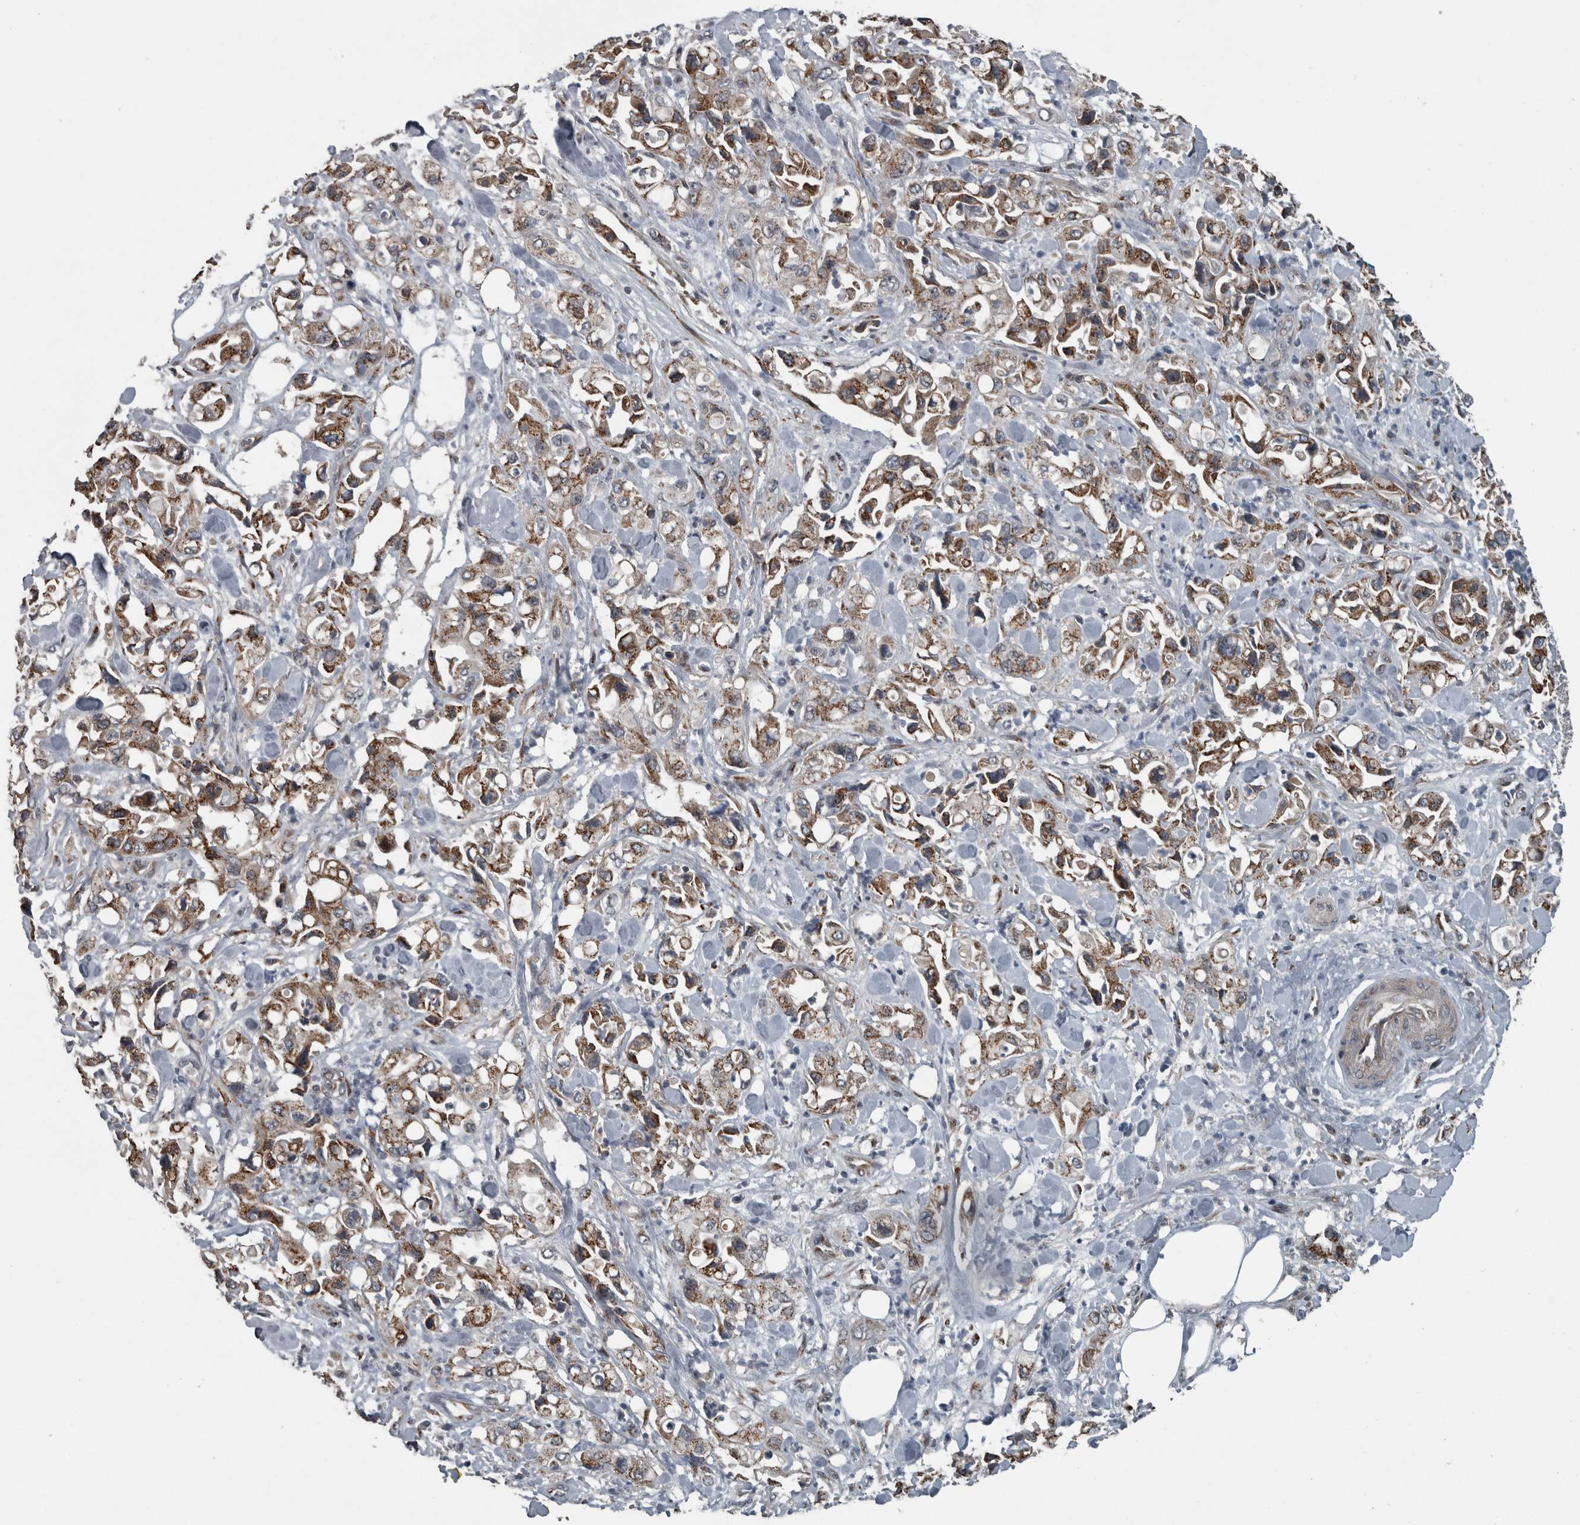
{"staining": {"intensity": "moderate", "quantity": ">75%", "location": "cytoplasmic/membranous"}, "tissue": "pancreatic cancer", "cell_type": "Tumor cells", "image_type": "cancer", "snomed": [{"axis": "morphology", "description": "Adenocarcinoma, NOS"}, {"axis": "topography", "description": "Pancreas"}], "caption": "Protein expression analysis of human pancreatic cancer reveals moderate cytoplasmic/membranous positivity in approximately >75% of tumor cells. (DAB = brown stain, brightfield microscopy at high magnification).", "gene": "ZNF345", "patient": {"sex": "male", "age": 70}}